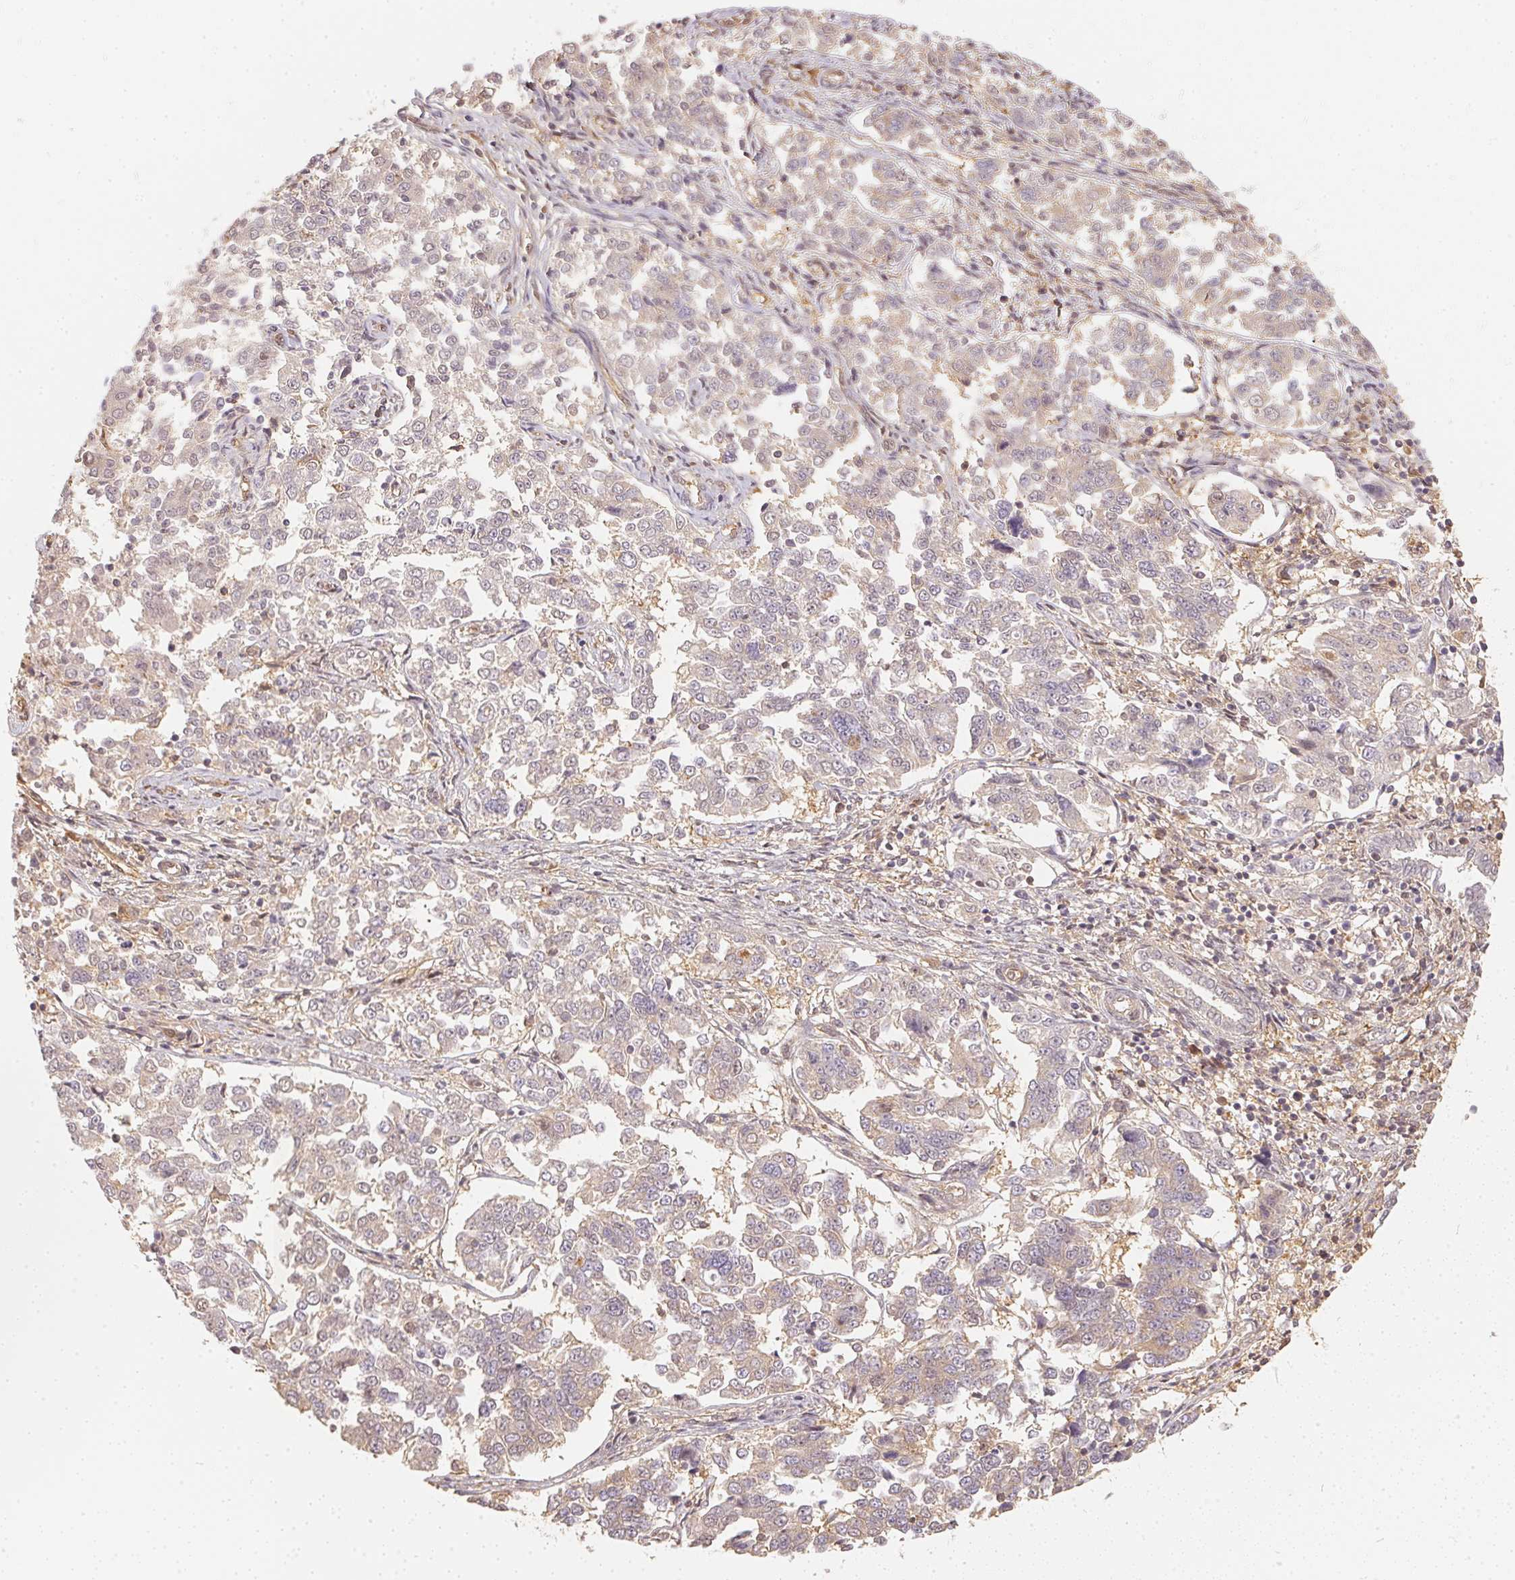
{"staining": {"intensity": "weak", "quantity": "<25%", "location": "cytoplasmic/membranous"}, "tissue": "endometrial cancer", "cell_type": "Tumor cells", "image_type": "cancer", "snomed": [{"axis": "morphology", "description": "Adenocarcinoma, NOS"}, {"axis": "topography", "description": "Endometrium"}], "caption": "High power microscopy photomicrograph of an immunohistochemistry photomicrograph of endometrial adenocarcinoma, revealing no significant expression in tumor cells.", "gene": "BLMH", "patient": {"sex": "female", "age": 43}}